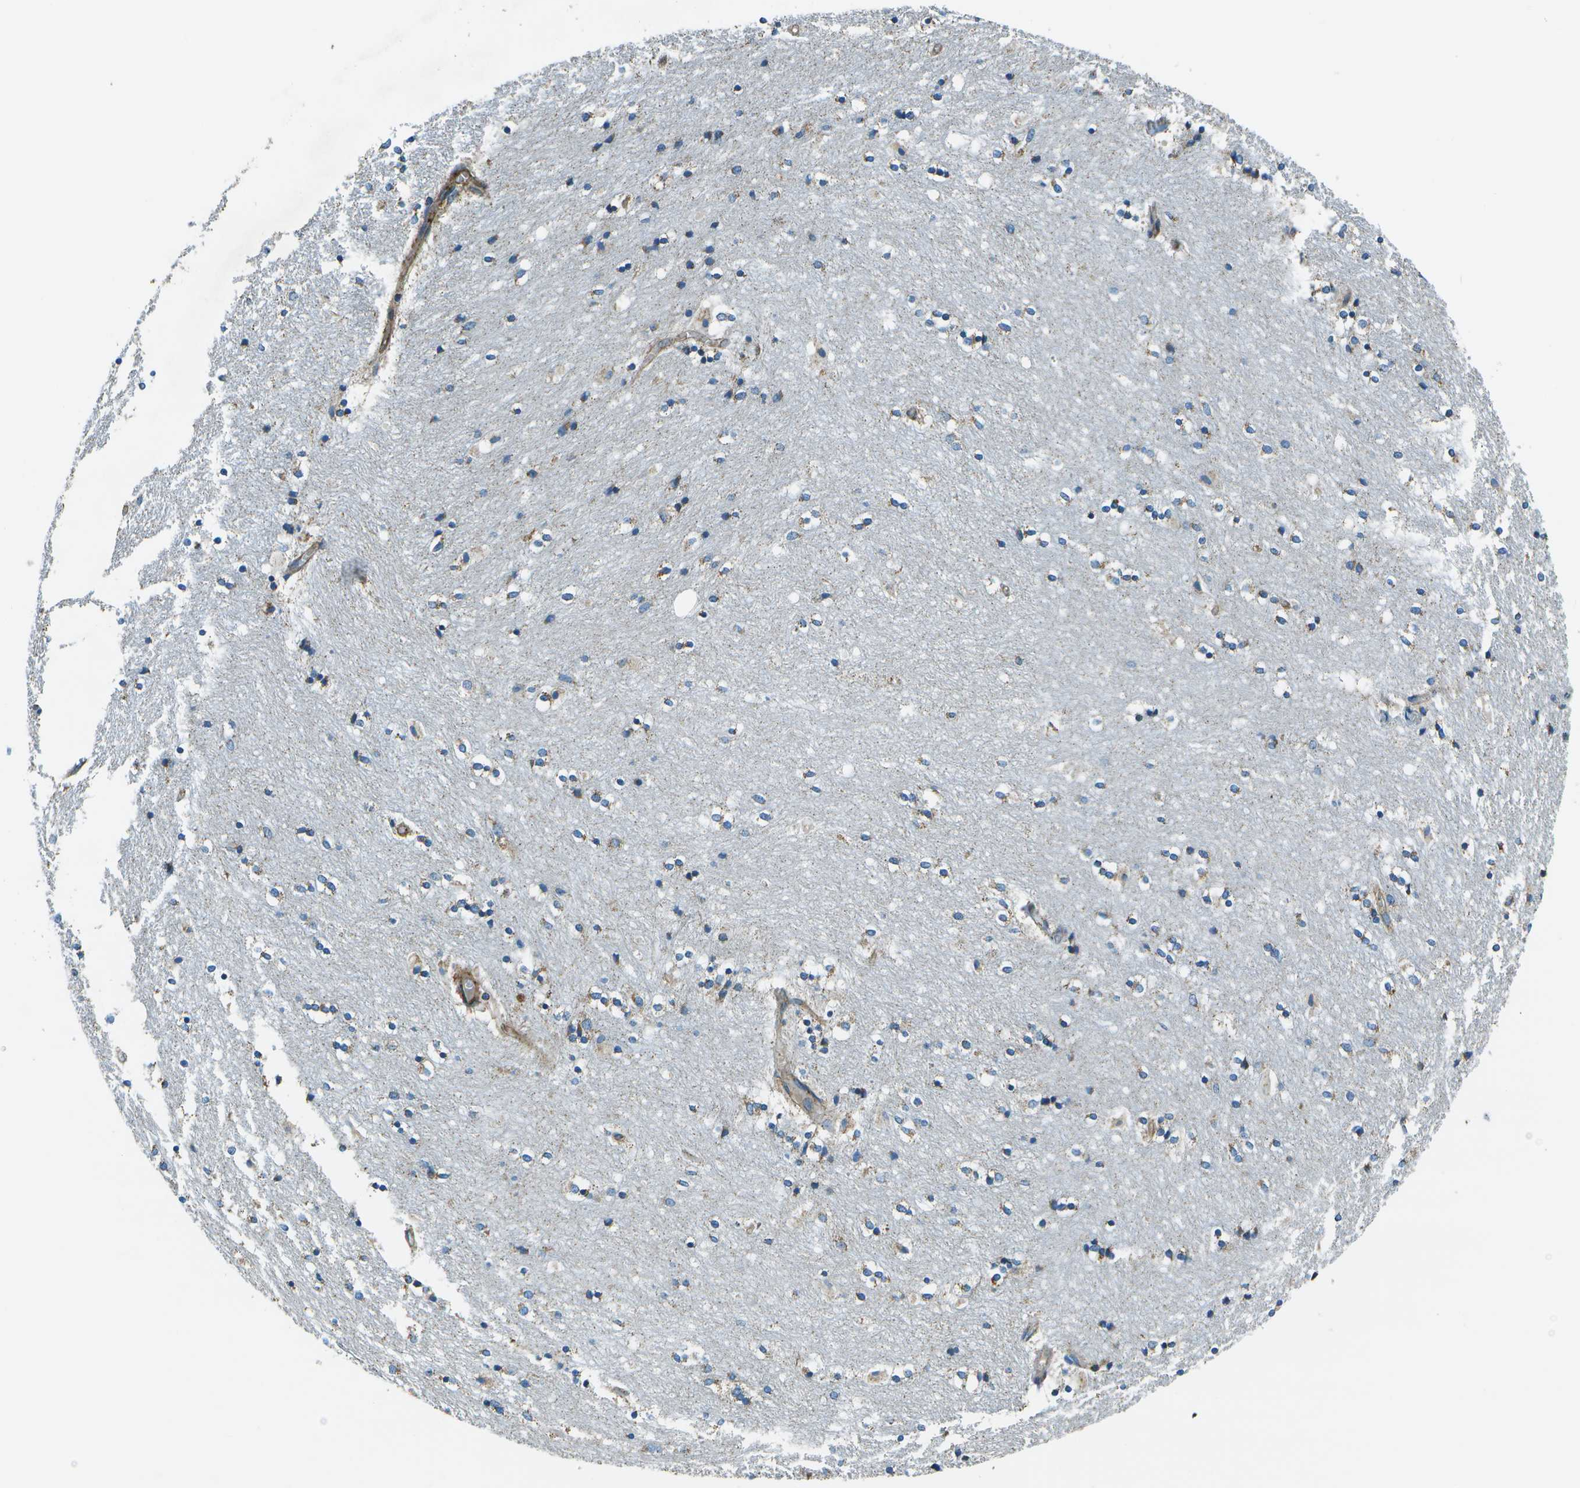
{"staining": {"intensity": "moderate", "quantity": "<25%", "location": "cytoplasmic/membranous"}, "tissue": "caudate", "cell_type": "Glial cells", "image_type": "normal", "snomed": [{"axis": "morphology", "description": "Normal tissue, NOS"}, {"axis": "topography", "description": "Lateral ventricle wall"}], "caption": "The image demonstrates immunohistochemical staining of unremarkable caudate. There is moderate cytoplasmic/membranous positivity is present in about <25% of glial cells.", "gene": "TMEM51", "patient": {"sex": "female", "age": 54}}